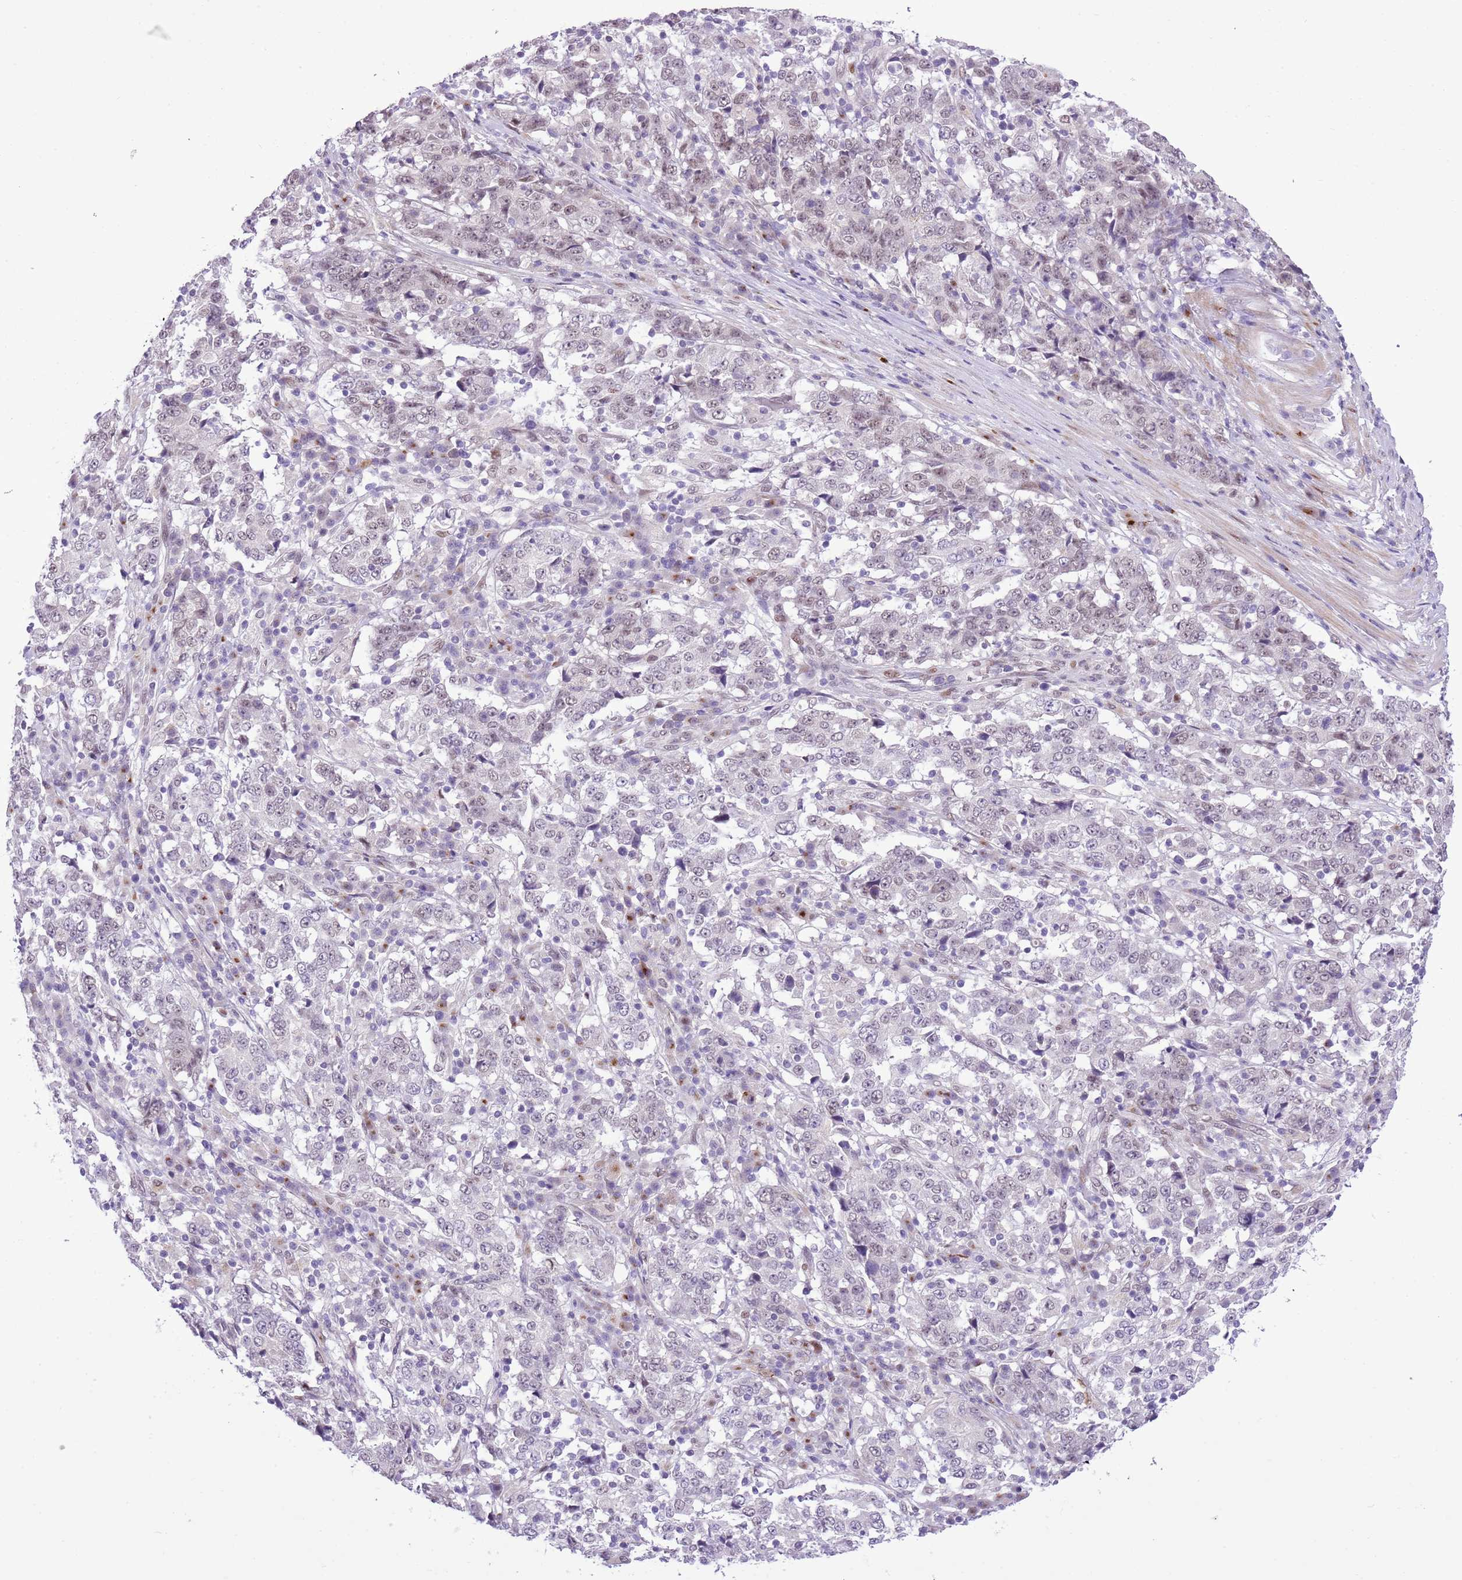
{"staining": {"intensity": "negative", "quantity": "none", "location": "none"}, "tissue": "stomach cancer", "cell_type": "Tumor cells", "image_type": "cancer", "snomed": [{"axis": "morphology", "description": "Adenocarcinoma, NOS"}, {"axis": "topography", "description": "Stomach"}], "caption": "DAB (3,3'-diaminobenzidine) immunohistochemical staining of stomach cancer (adenocarcinoma) reveals no significant staining in tumor cells. (Stains: DAB immunohistochemistry (IHC) with hematoxylin counter stain, Microscopy: brightfield microscopy at high magnification).", "gene": "NACC2", "patient": {"sex": "male", "age": 59}}